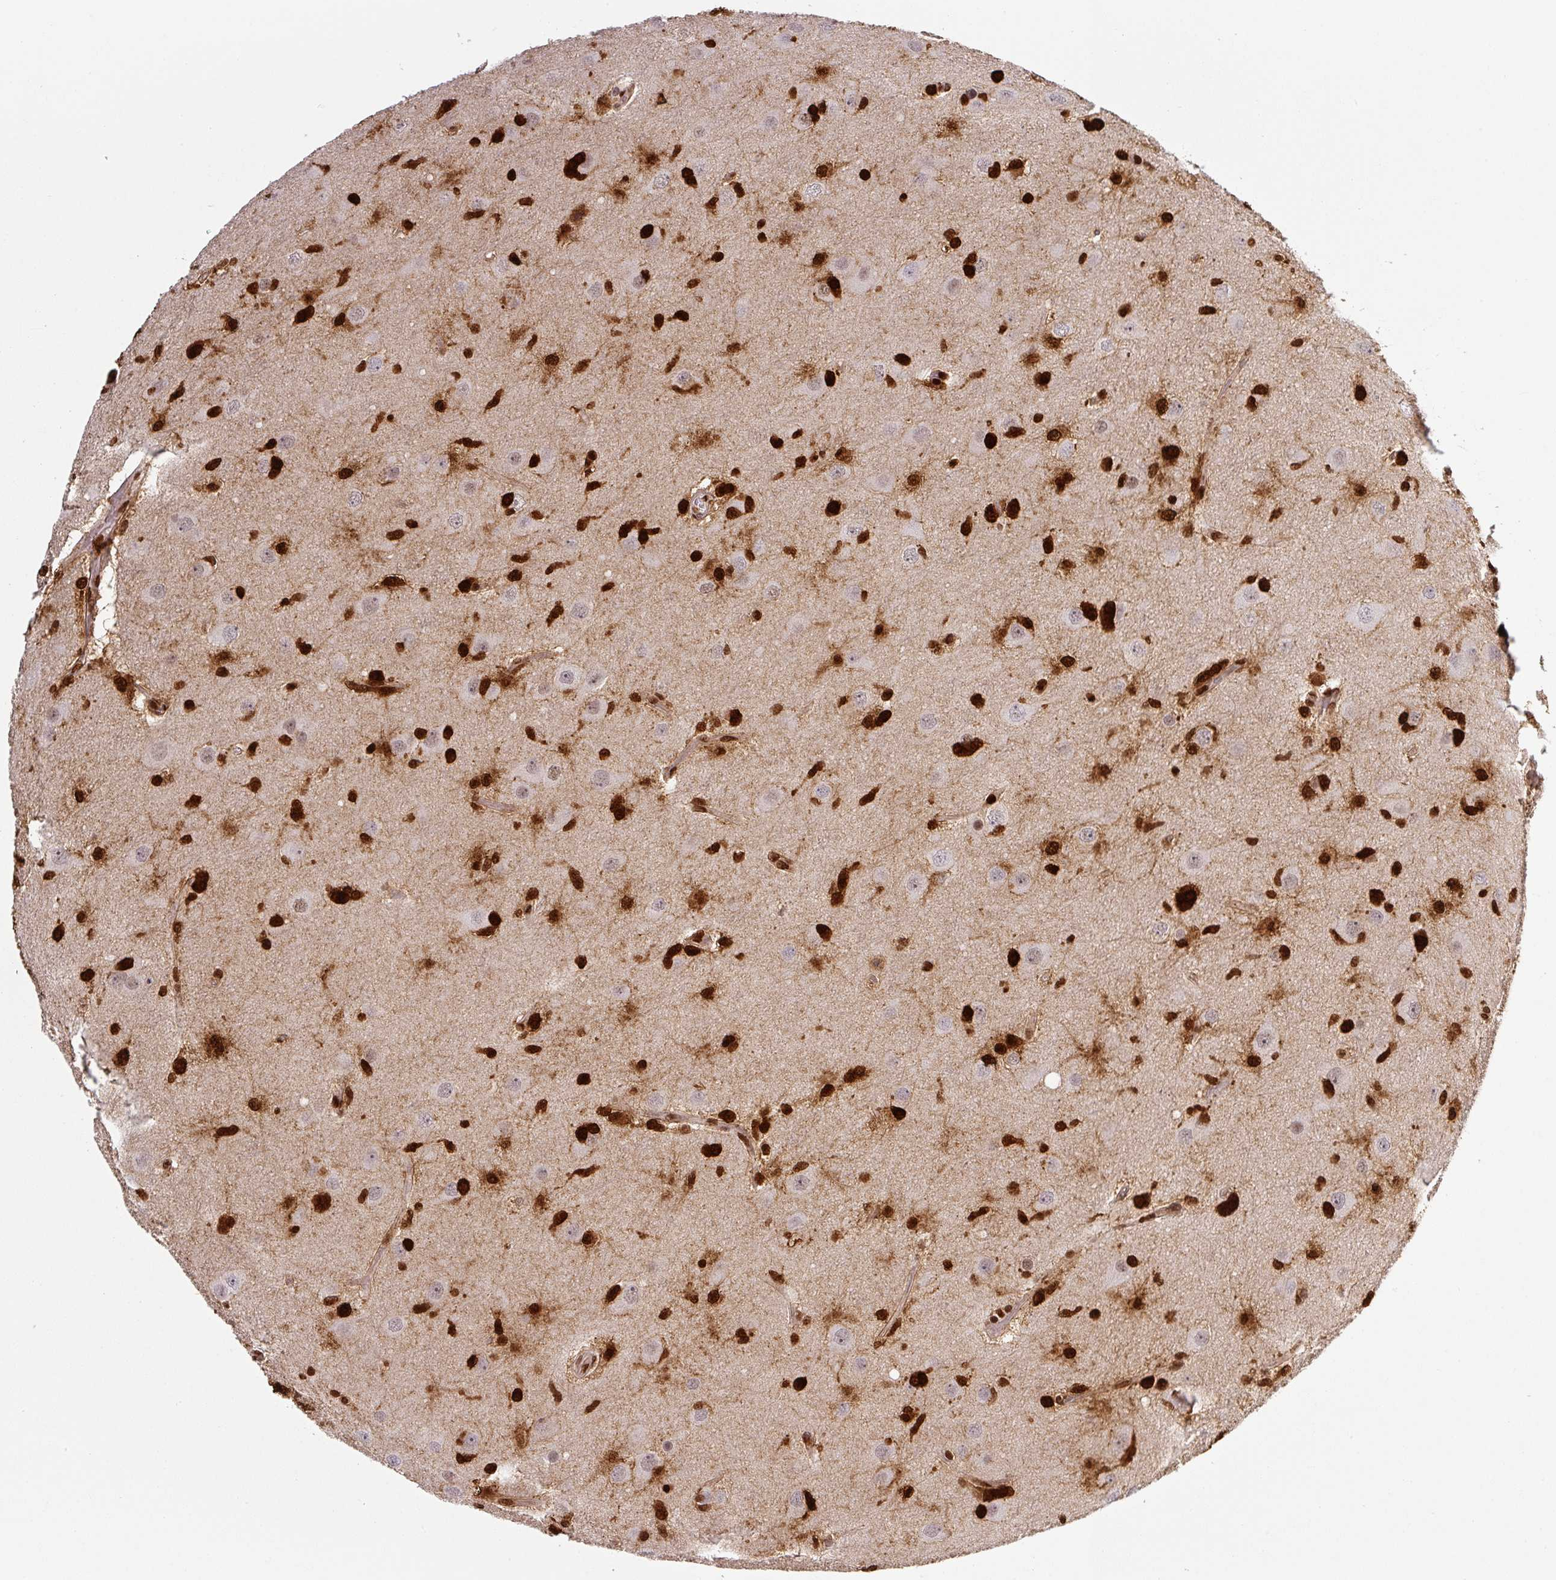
{"staining": {"intensity": "strong", "quantity": ">75%", "location": "nuclear"}, "tissue": "glioma", "cell_type": "Tumor cells", "image_type": "cancer", "snomed": [{"axis": "morphology", "description": "Glioma, malignant, High grade"}, {"axis": "topography", "description": "Brain"}], "caption": "DAB (3,3'-diaminobenzidine) immunohistochemical staining of glioma reveals strong nuclear protein positivity in approximately >75% of tumor cells.", "gene": "PYDC2", "patient": {"sex": "male", "age": 53}}